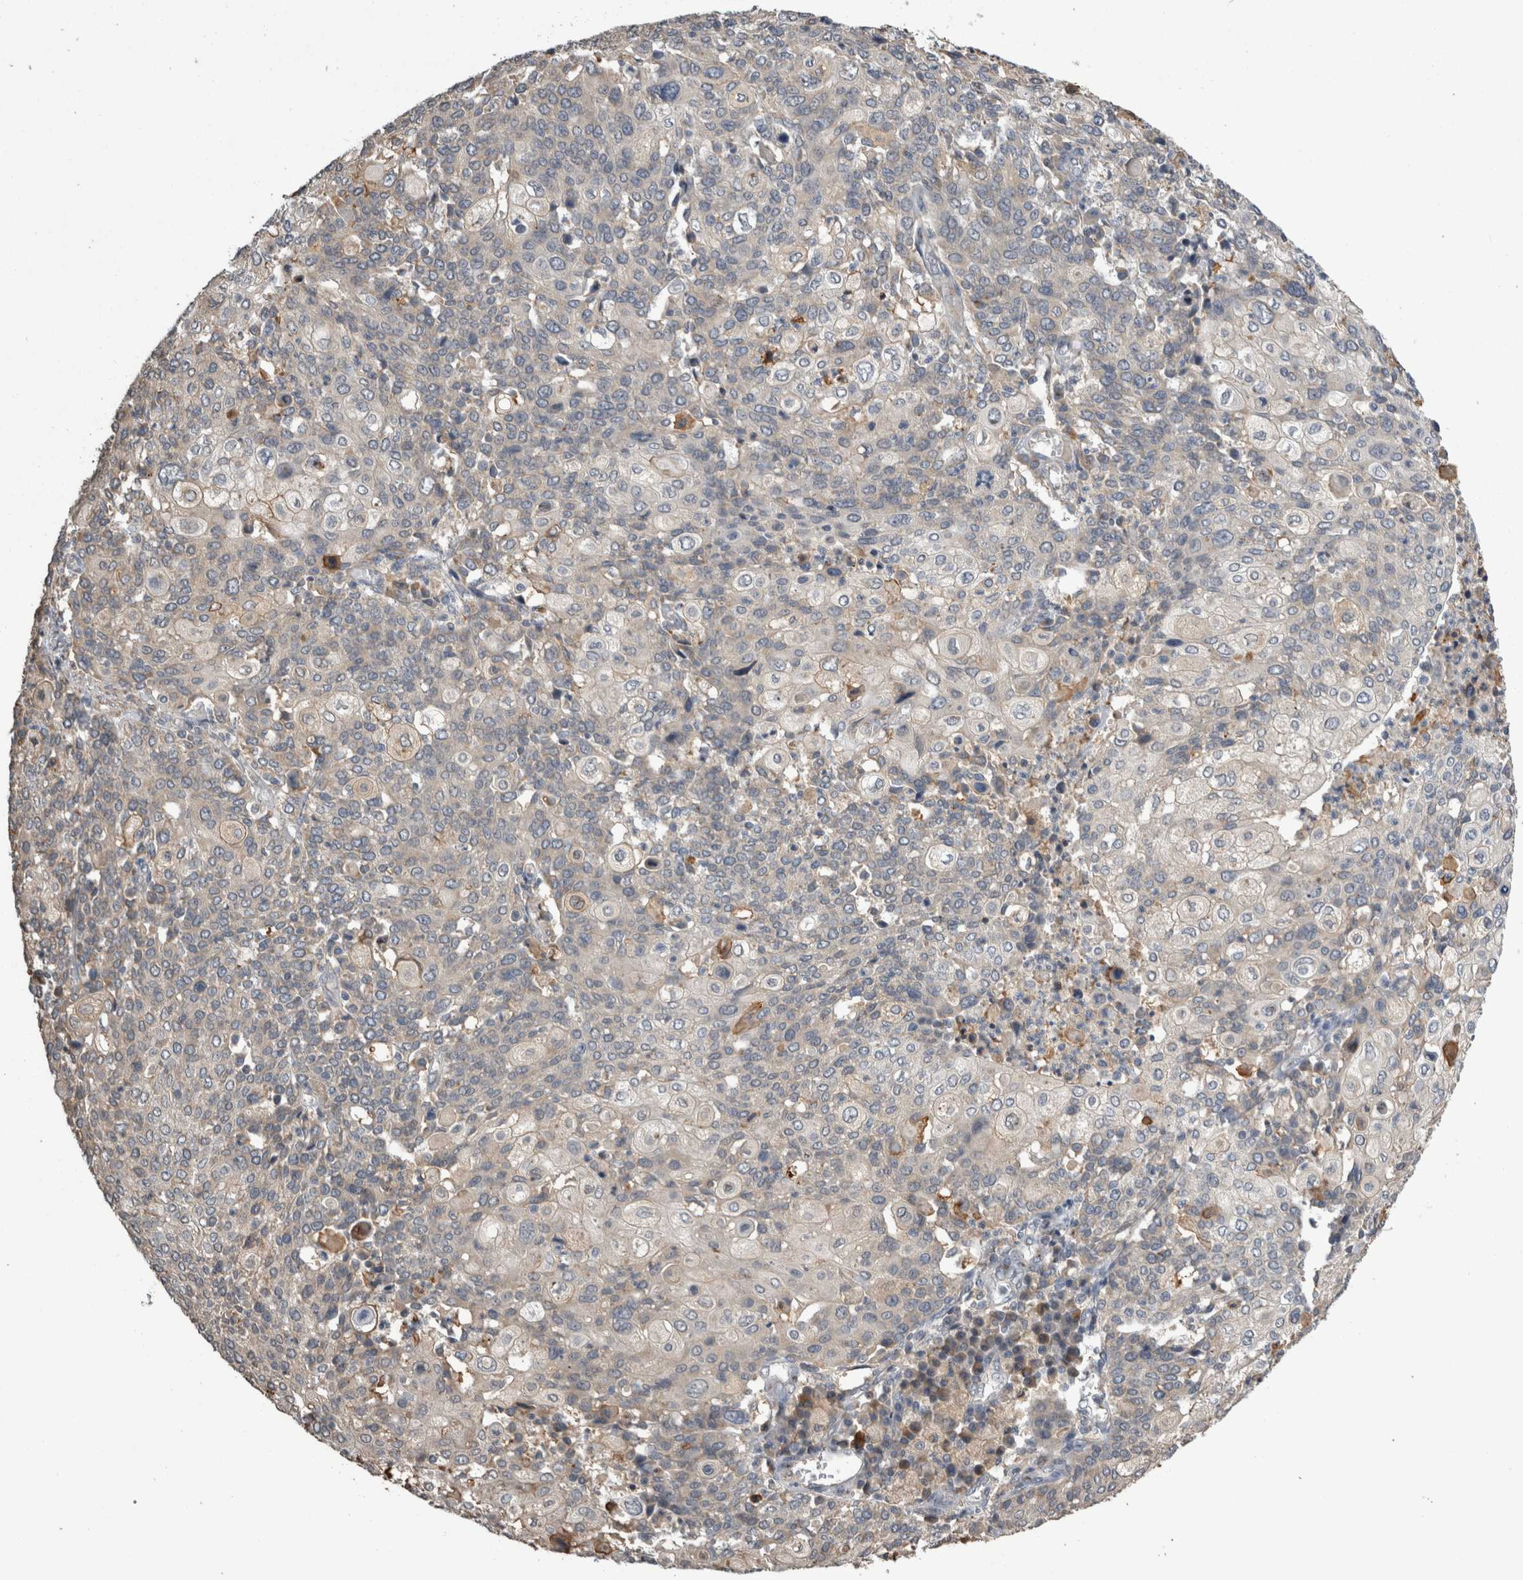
{"staining": {"intensity": "negative", "quantity": "none", "location": "none"}, "tissue": "cervical cancer", "cell_type": "Tumor cells", "image_type": "cancer", "snomed": [{"axis": "morphology", "description": "Squamous cell carcinoma, NOS"}, {"axis": "topography", "description": "Cervix"}], "caption": "The histopathology image demonstrates no staining of tumor cells in cervical cancer. Brightfield microscopy of immunohistochemistry stained with DAB (3,3'-diaminobenzidine) (brown) and hematoxylin (blue), captured at high magnification.", "gene": "ANXA13", "patient": {"sex": "female", "age": 40}}